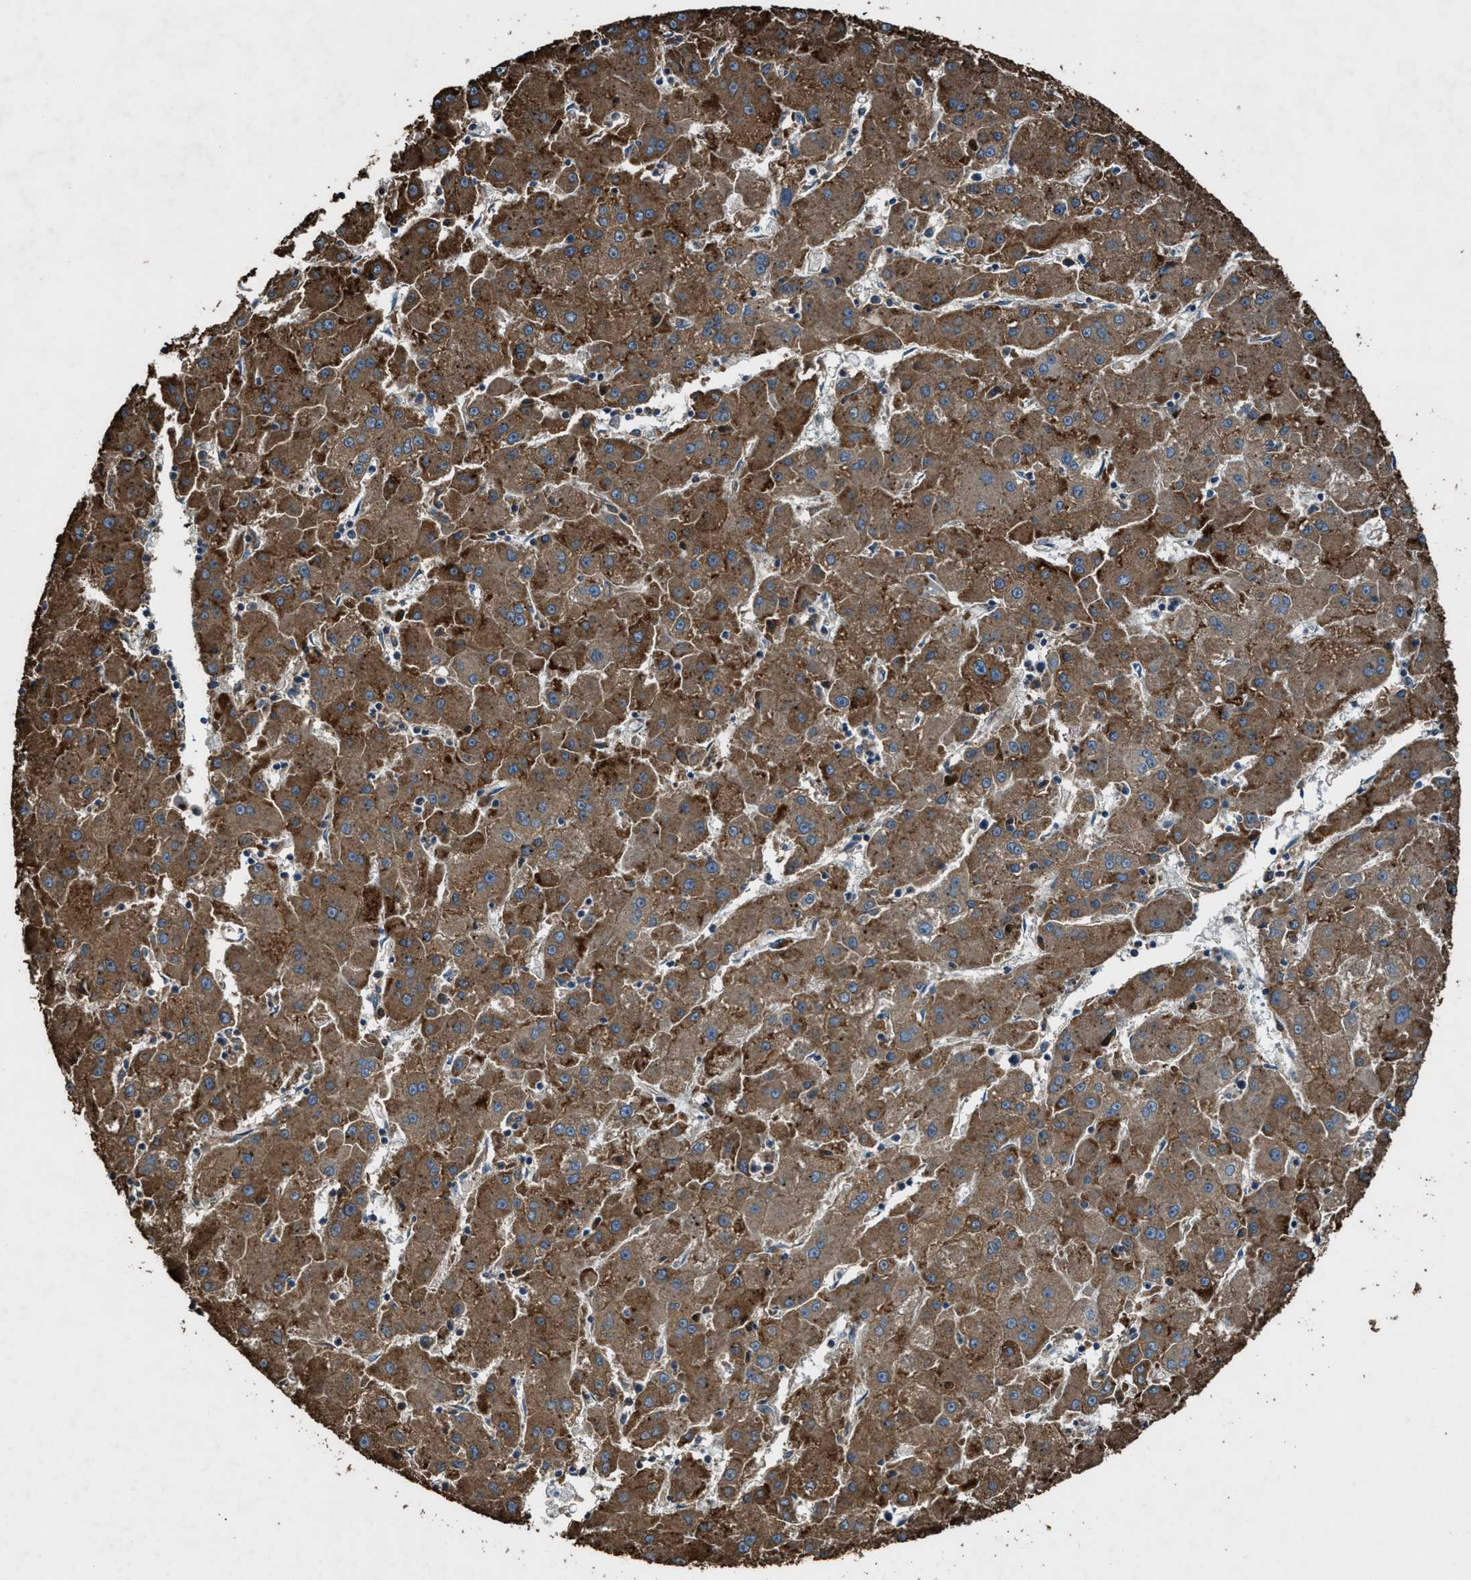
{"staining": {"intensity": "strong", "quantity": ">75%", "location": "cytoplasmic/membranous"}, "tissue": "liver cancer", "cell_type": "Tumor cells", "image_type": "cancer", "snomed": [{"axis": "morphology", "description": "Carcinoma, Hepatocellular, NOS"}, {"axis": "topography", "description": "Liver"}], "caption": "Liver cancer stained for a protein (brown) reveals strong cytoplasmic/membranous positive expression in about >75% of tumor cells.", "gene": "MAP3K8", "patient": {"sex": "male", "age": 72}}